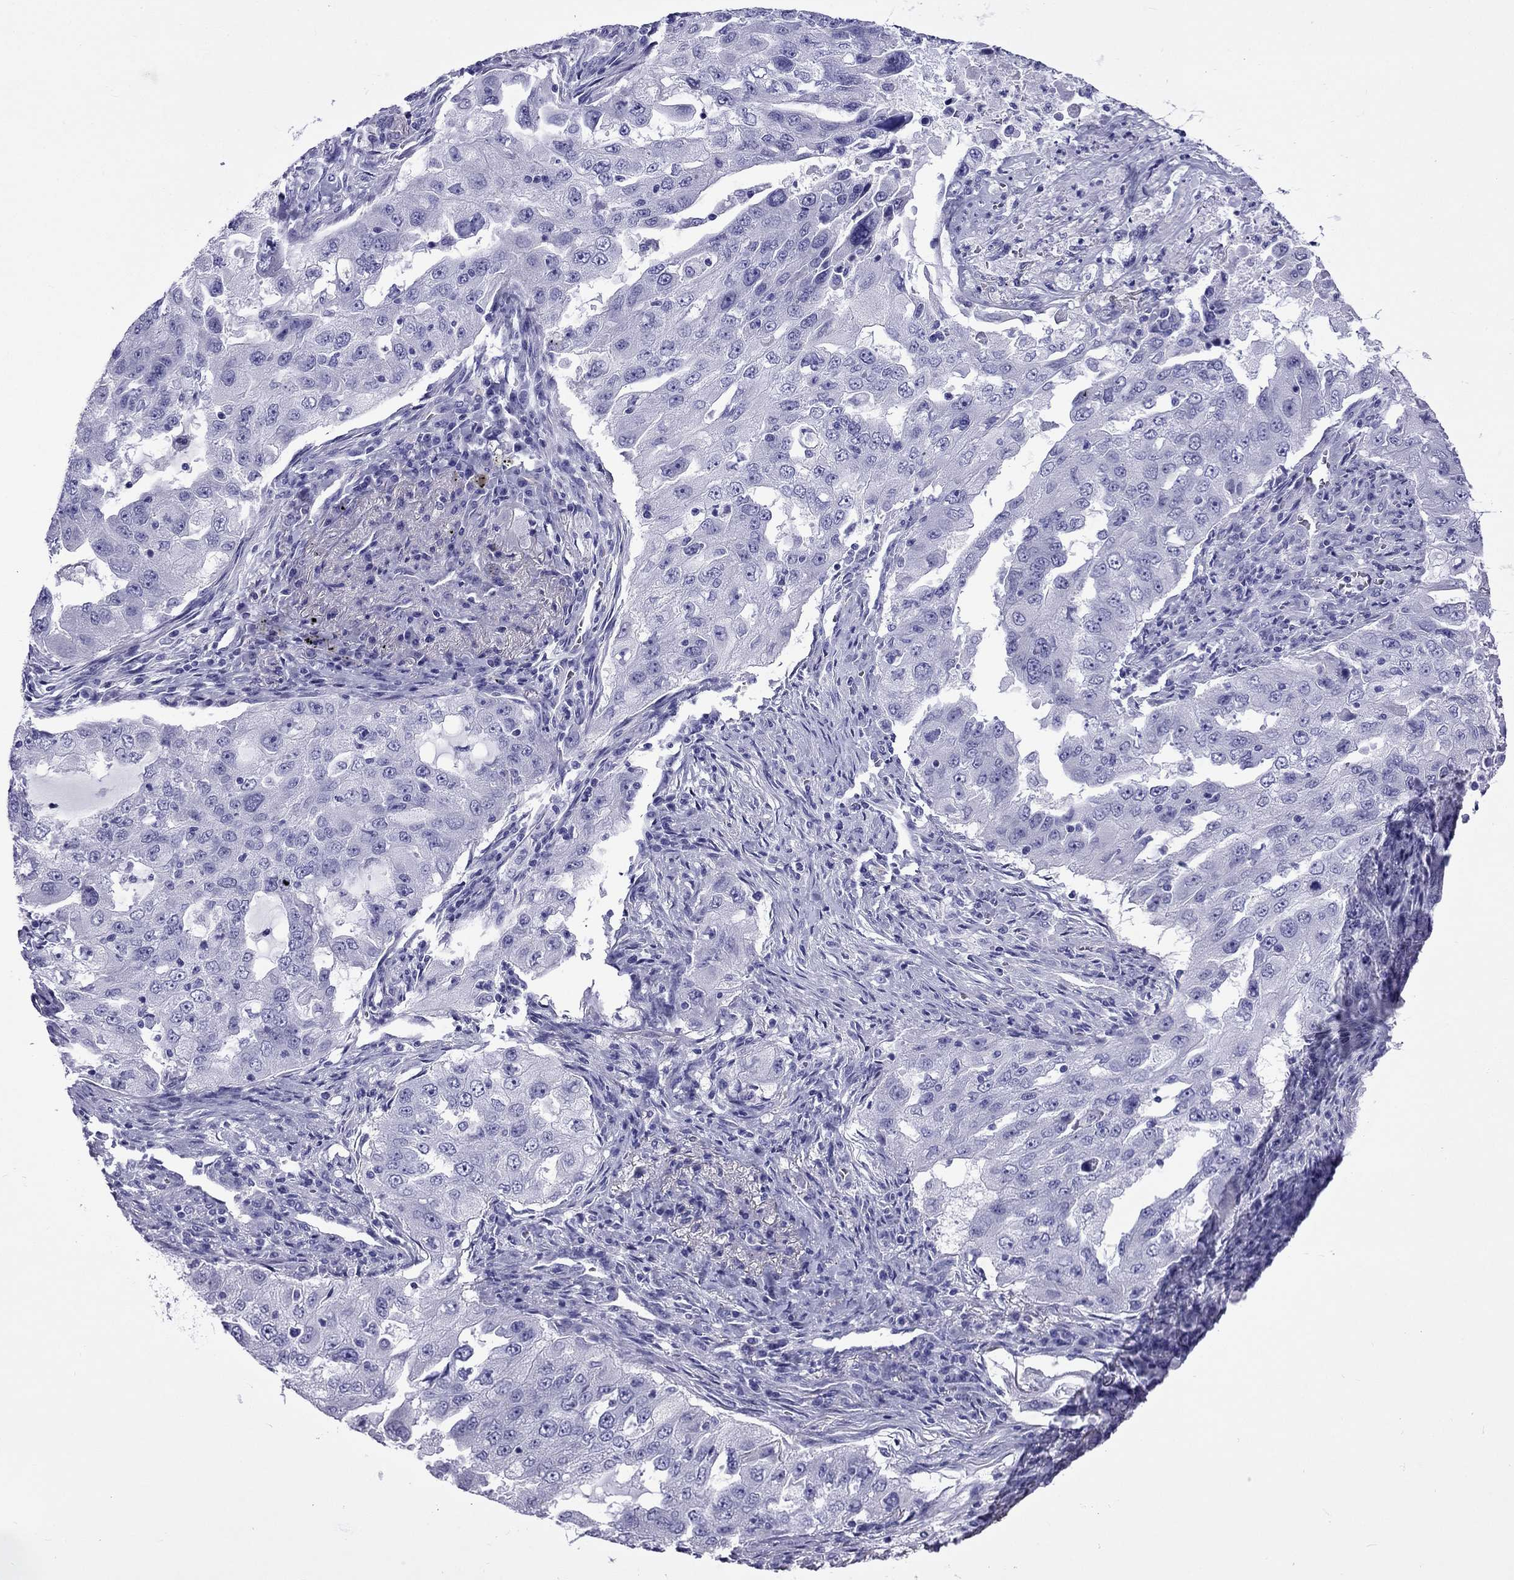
{"staining": {"intensity": "negative", "quantity": "none", "location": "none"}, "tissue": "lung cancer", "cell_type": "Tumor cells", "image_type": "cancer", "snomed": [{"axis": "morphology", "description": "Adenocarcinoma, NOS"}, {"axis": "topography", "description": "Lung"}], "caption": "Immunohistochemical staining of lung cancer (adenocarcinoma) reveals no significant staining in tumor cells.", "gene": "ARR3", "patient": {"sex": "female", "age": 61}}